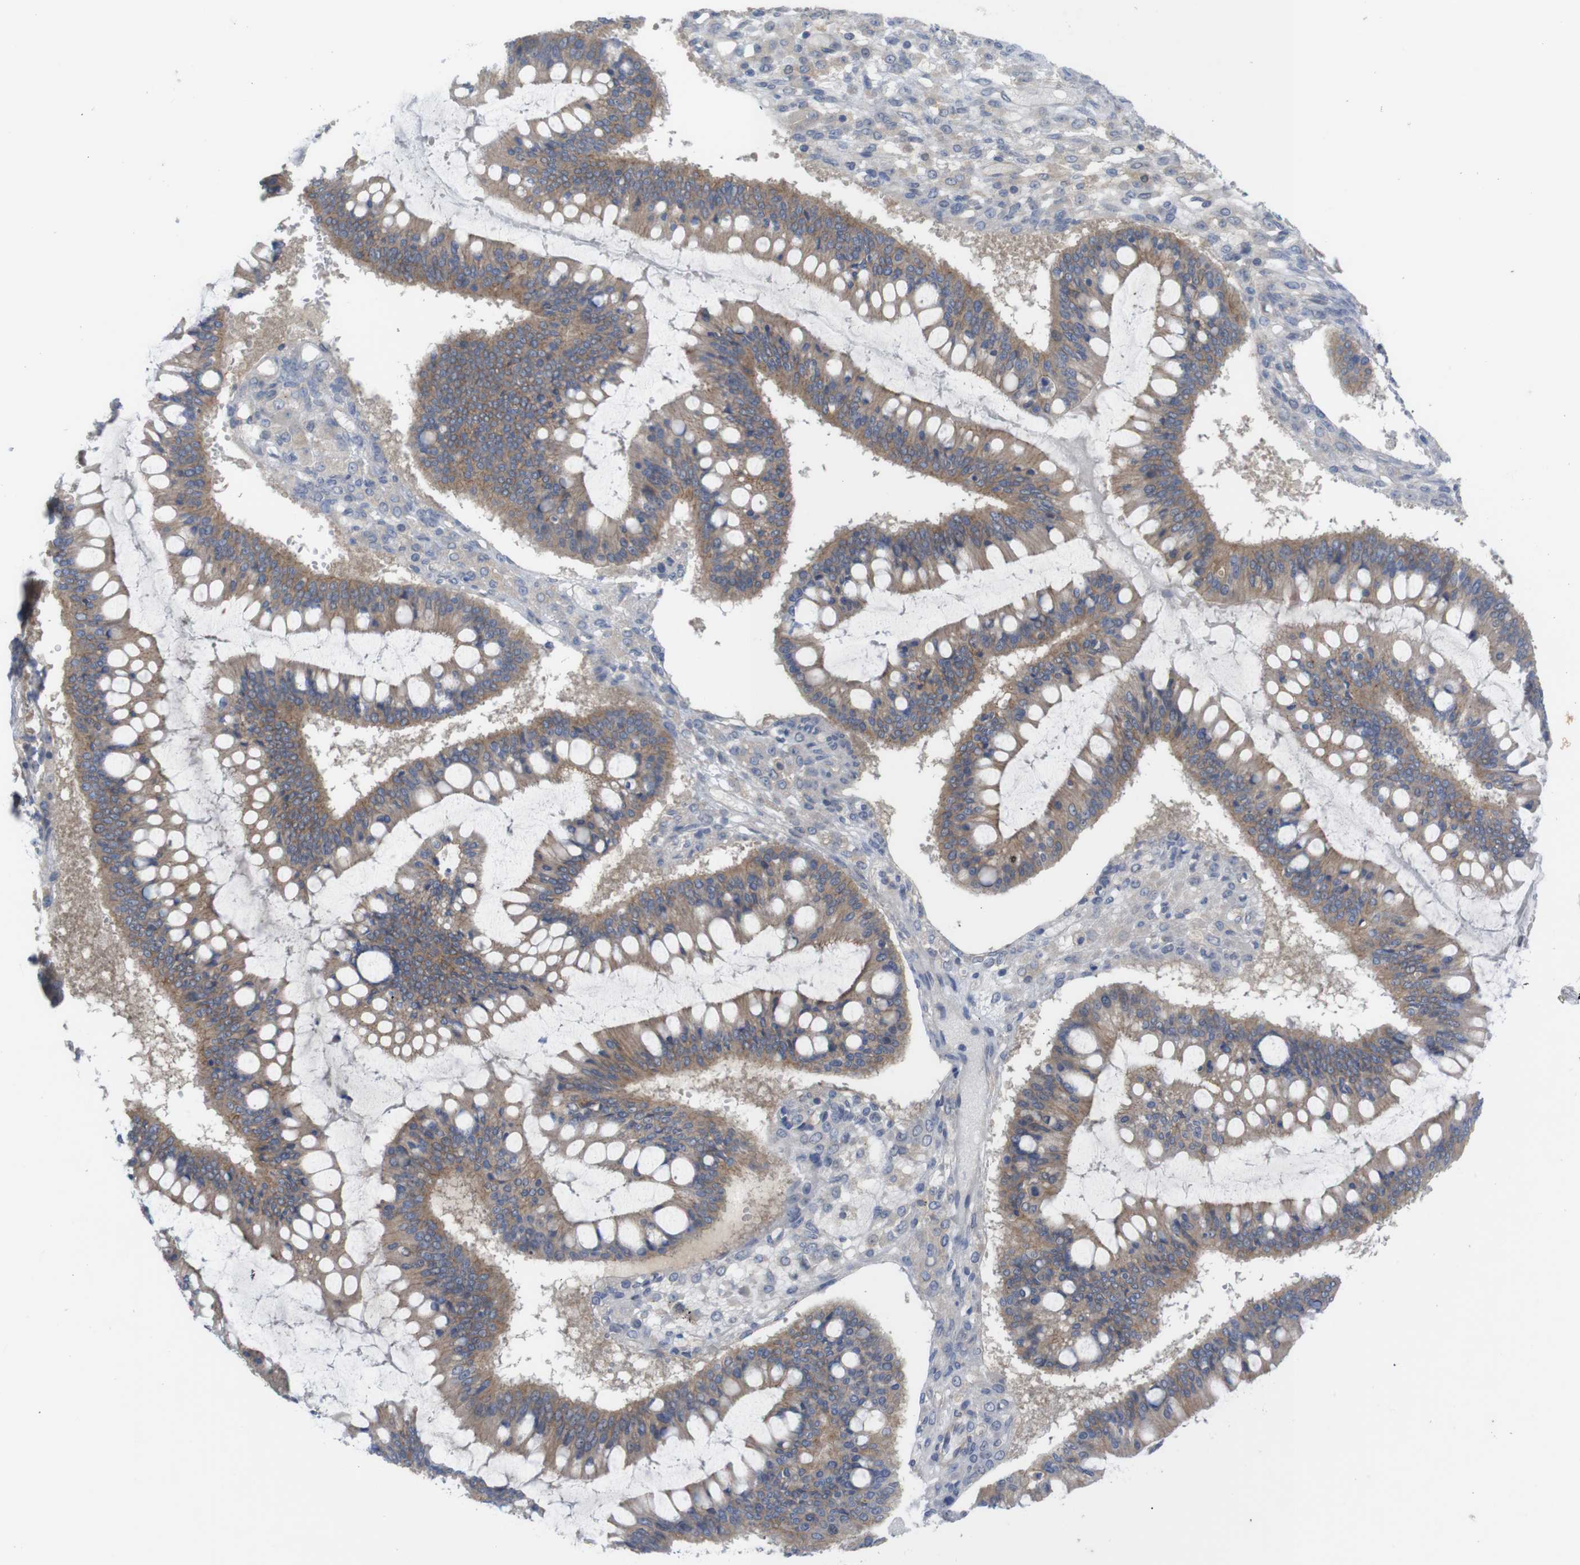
{"staining": {"intensity": "moderate", "quantity": ">75%", "location": "cytoplasmic/membranous"}, "tissue": "ovarian cancer", "cell_type": "Tumor cells", "image_type": "cancer", "snomed": [{"axis": "morphology", "description": "Cystadenocarcinoma, mucinous, NOS"}, {"axis": "topography", "description": "Ovary"}], "caption": "IHC staining of ovarian cancer, which exhibits medium levels of moderate cytoplasmic/membranous positivity in approximately >75% of tumor cells indicating moderate cytoplasmic/membranous protein staining. The staining was performed using DAB (3,3'-diaminobenzidine) (brown) for protein detection and nuclei were counterstained in hematoxylin (blue).", "gene": "KIDINS220", "patient": {"sex": "female", "age": 73}}